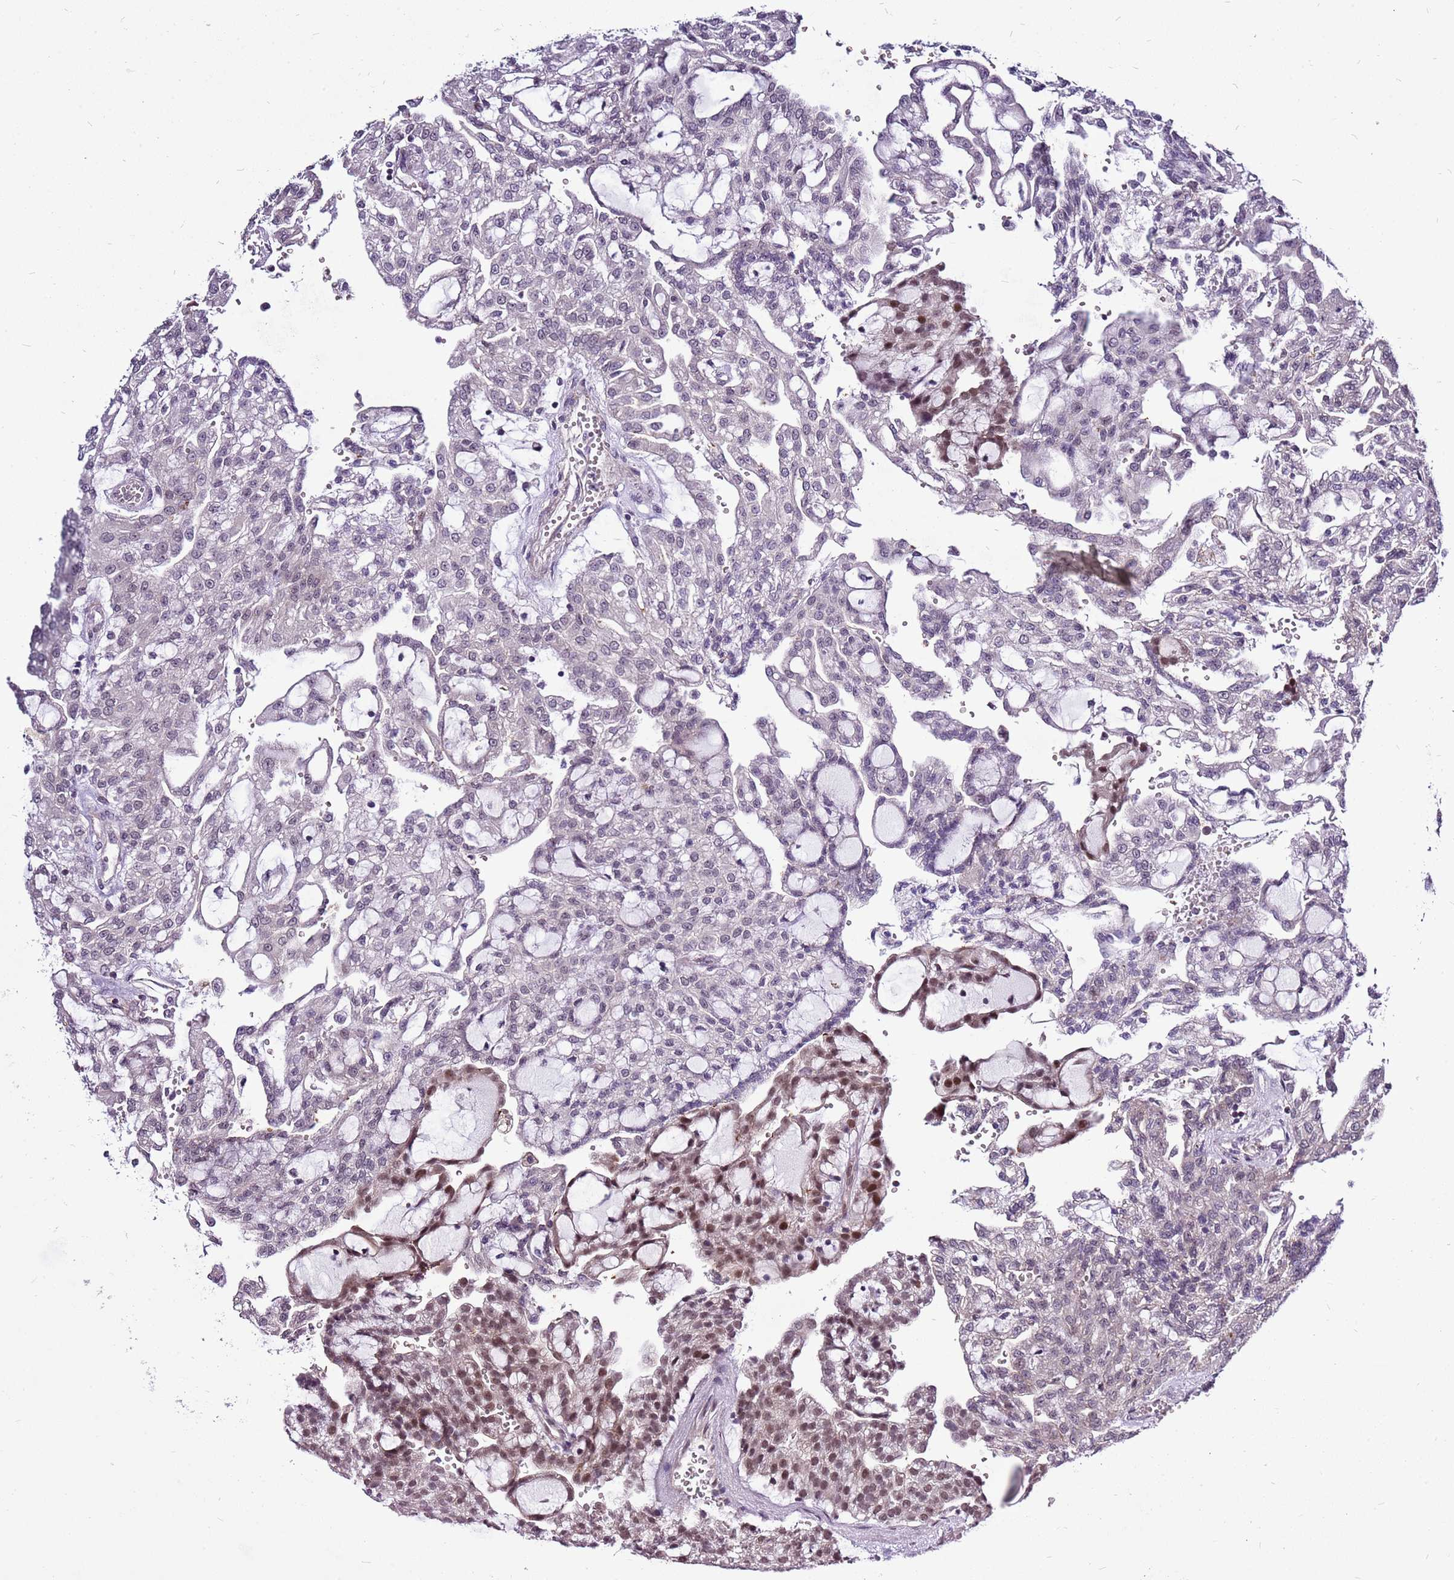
{"staining": {"intensity": "moderate", "quantity": "<25%", "location": "nuclear"}, "tissue": "renal cancer", "cell_type": "Tumor cells", "image_type": "cancer", "snomed": [{"axis": "morphology", "description": "Adenocarcinoma, NOS"}, {"axis": "topography", "description": "Kidney"}], "caption": "Renal cancer (adenocarcinoma) was stained to show a protein in brown. There is low levels of moderate nuclear expression in about <25% of tumor cells.", "gene": "CCDC166", "patient": {"sex": "male", "age": 63}}